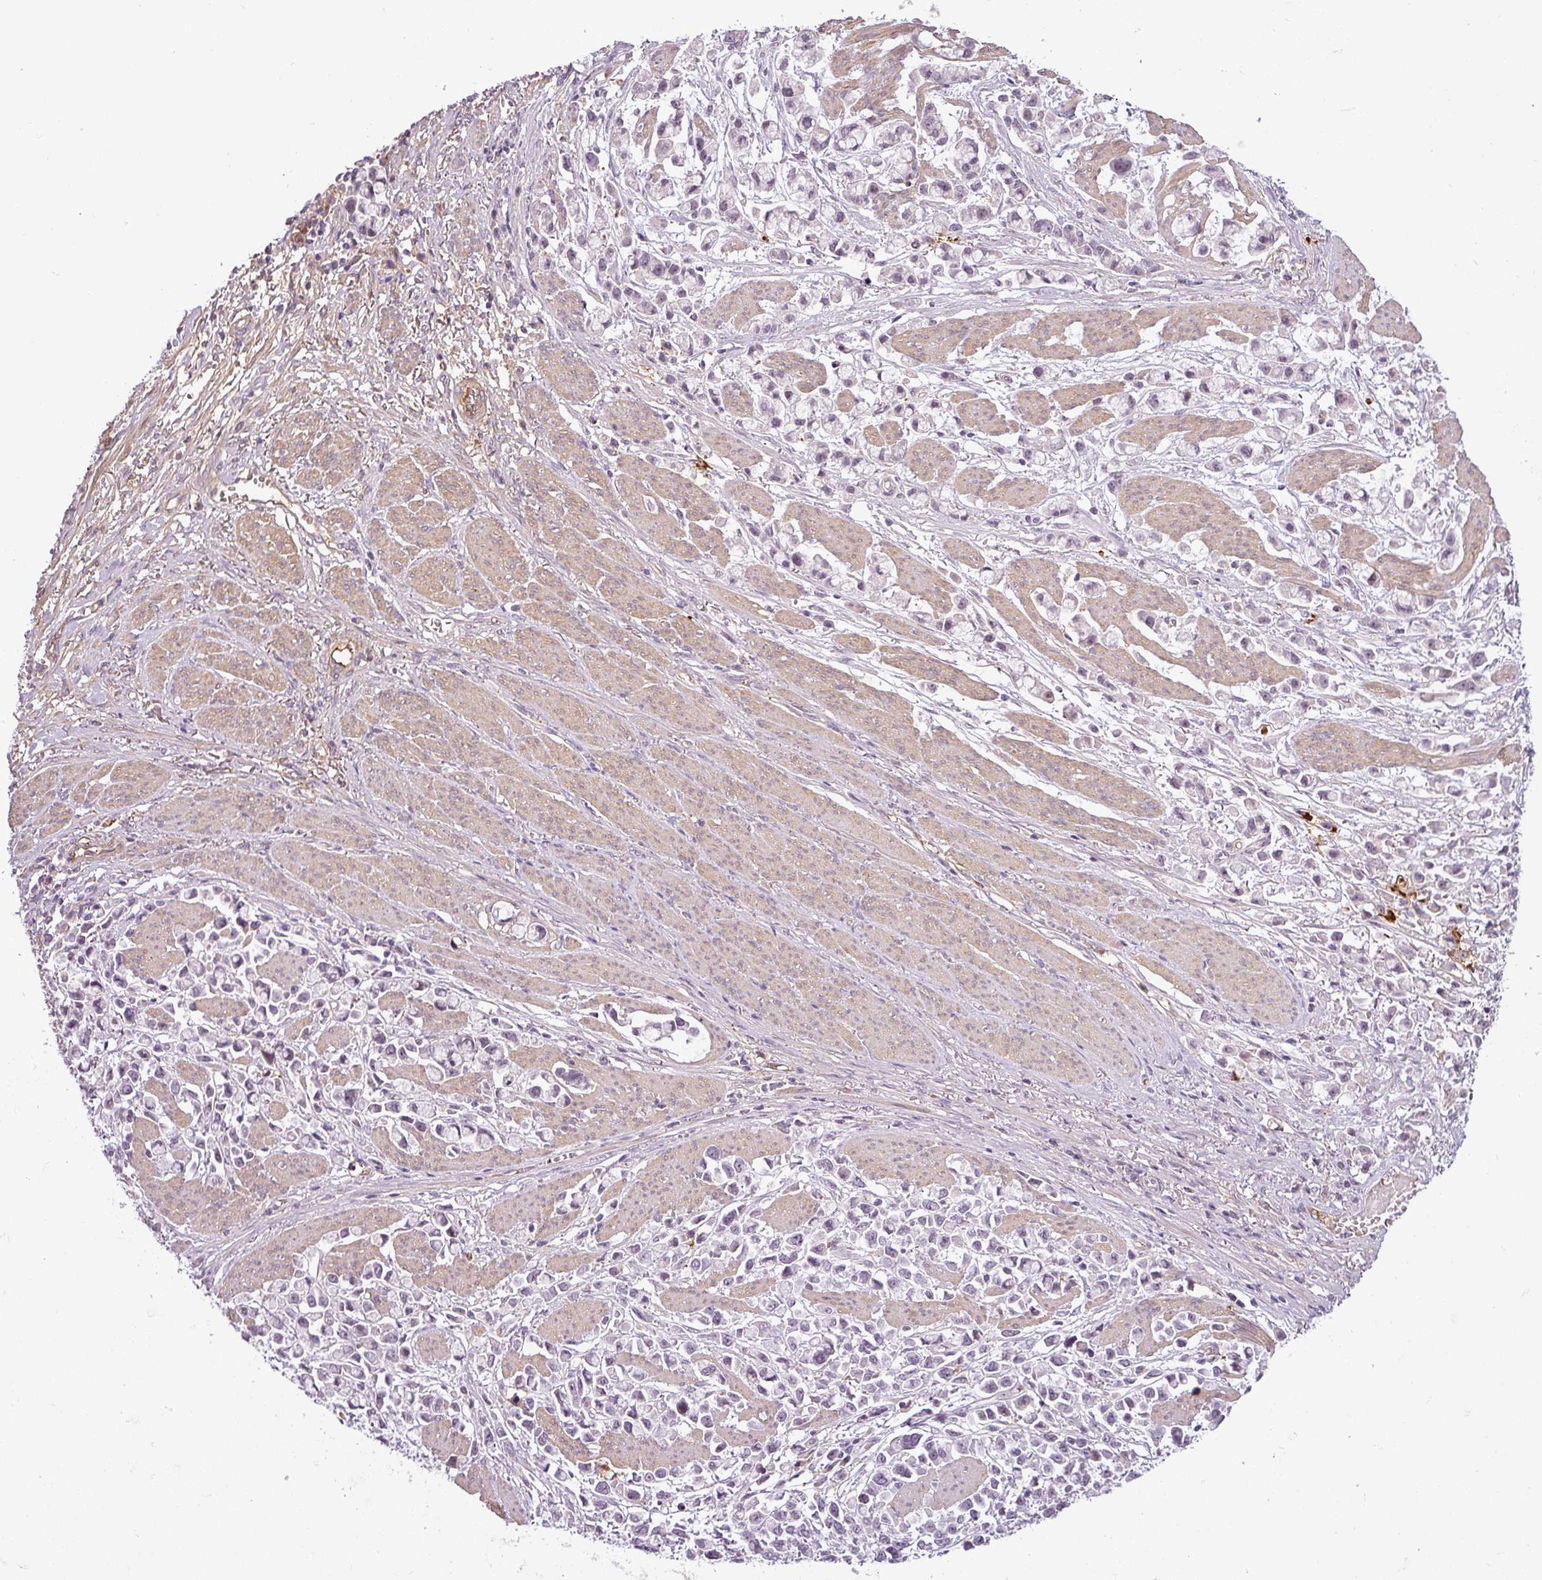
{"staining": {"intensity": "negative", "quantity": "none", "location": "none"}, "tissue": "stomach cancer", "cell_type": "Tumor cells", "image_type": "cancer", "snomed": [{"axis": "morphology", "description": "Adenocarcinoma, NOS"}, {"axis": "topography", "description": "Stomach"}], "caption": "A histopathology image of human adenocarcinoma (stomach) is negative for staining in tumor cells.", "gene": "APOC1", "patient": {"sex": "female", "age": 81}}